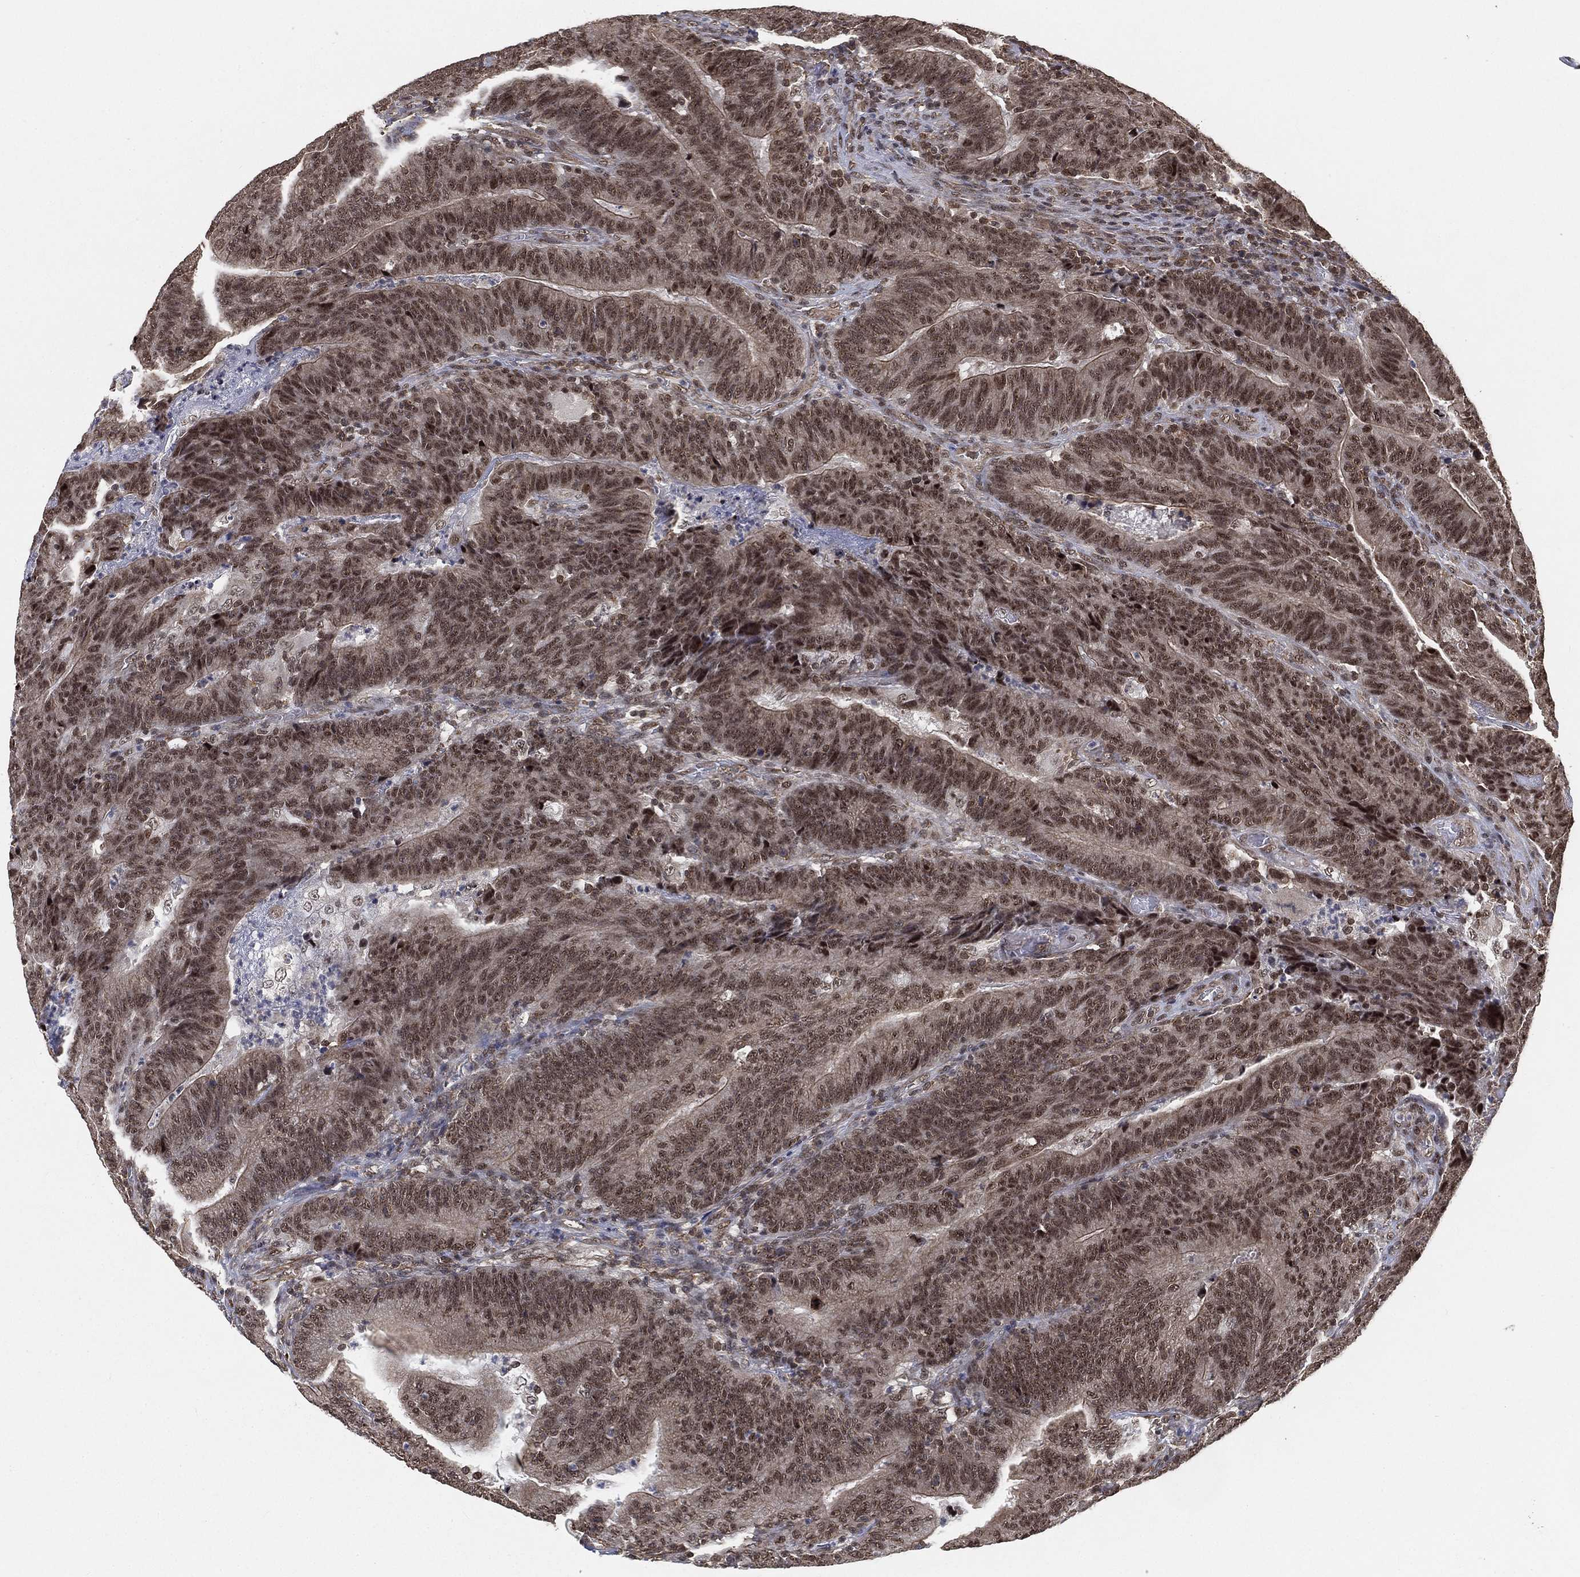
{"staining": {"intensity": "moderate", "quantity": ">75%", "location": "nuclear"}, "tissue": "colorectal cancer", "cell_type": "Tumor cells", "image_type": "cancer", "snomed": [{"axis": "morphology", "description": "Adenocarcinoma, NOS"}, {"axis": "topography", "description": "Colon"}], "caption": "Moderate nuclear protein expression is appreciated in approximately >75% of tumor cells in colorectal cancer.", "gene": "RSRC2", "patient": {"sex": "female", "age": 75}}